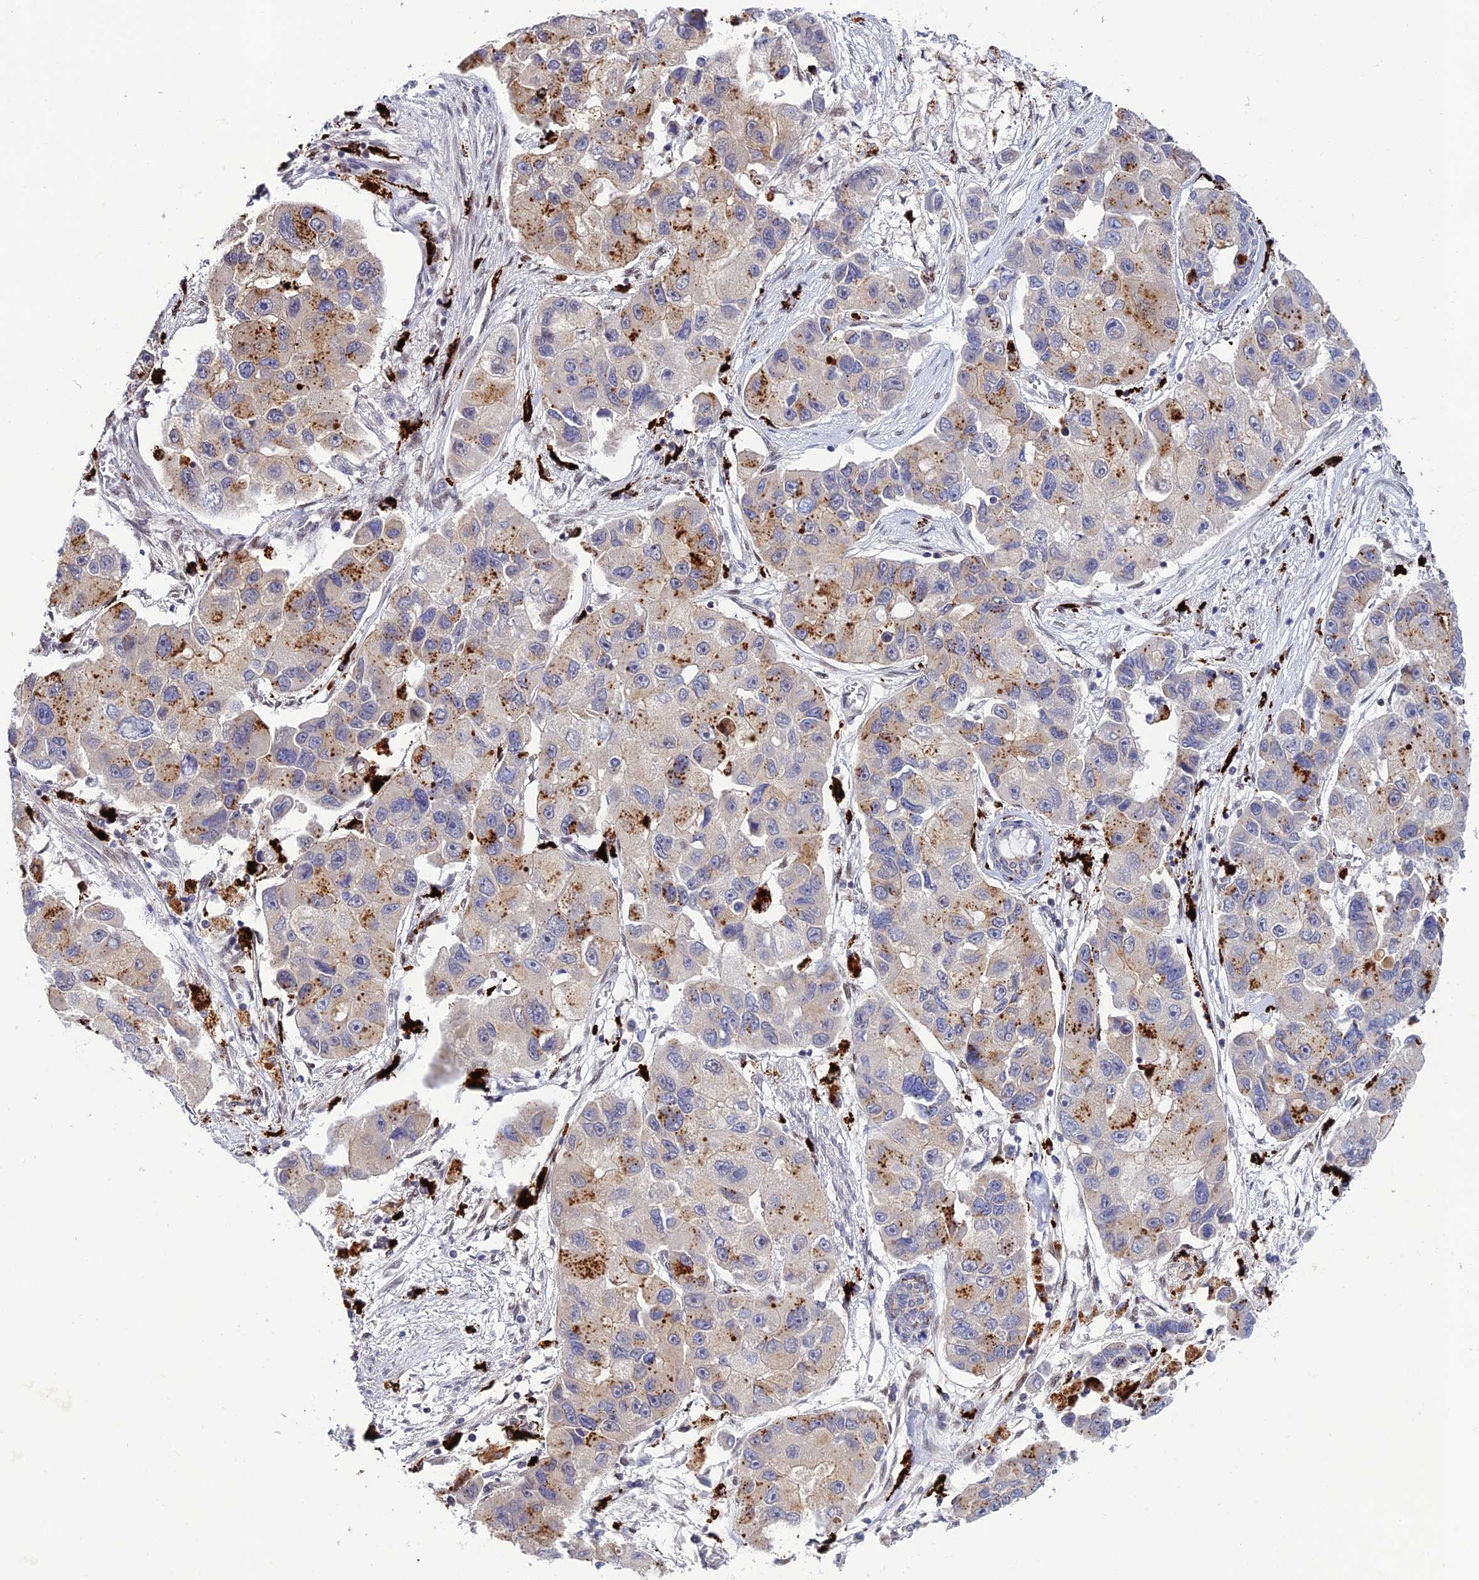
{"staining": {"intensity": "moderate", "quantity": "25%-75%", "location": "cytoplasmic/membranous"}, "tissue": "lung cancer", "cell_type": "Tumor cells", "image_type": "cancer", "snomed": [{"axis": "morphology", "description": "Adenocarcinoma, NOS"}, {"axis": "topography", "description": "Lung"}], "caption": "About 25%-75% of tumor cells in adenocarcinoma (lung) show moderate cytoplasmic/membranous protein positivity as visualized by brown immunohistochemical staining.", "gene": "HIC1", "patient": {"sex": "female", "age": 54}}